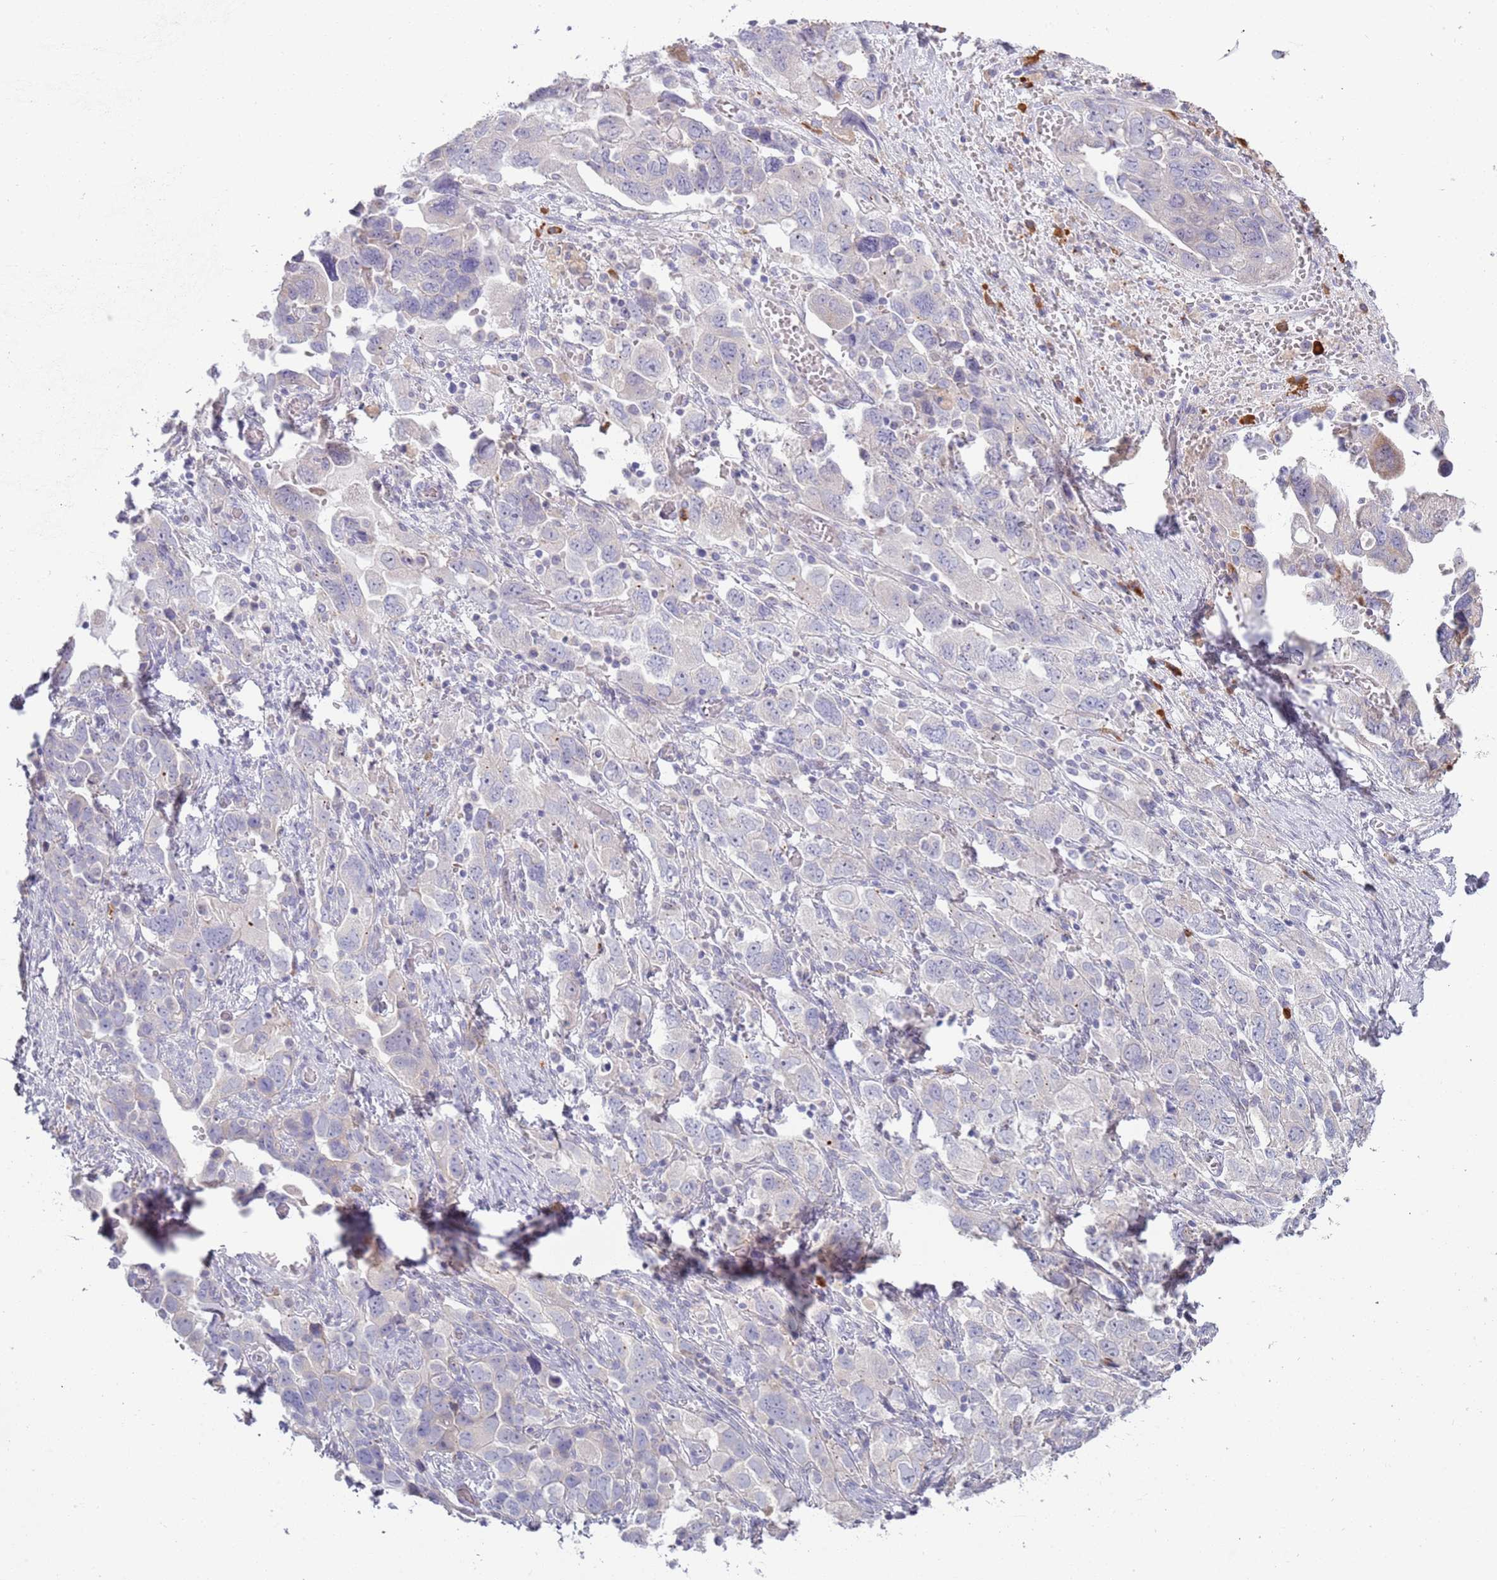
{"staining": {"intensity": "negative", "quantity": "none", "location": "none"}, "tissue": "ovarian cancer", "cell_type": "Tumor cells", "image_type": "cancer", "snomed": [{"axis": "morphology", "description": "Carcinoma, NOS"}, {"axis": "morphology", "description": "Cystadenocarcinoma, serous, NOS"}, {"axis": "topography", "description": "Ovary"}], "caption": "This is an IHC photomicrograph of human ovarian serous cystadenocarcinoma. There is no staining in tumor cells.", "gene": "LTB", "patient": {"sex": "female", "age": 69}}